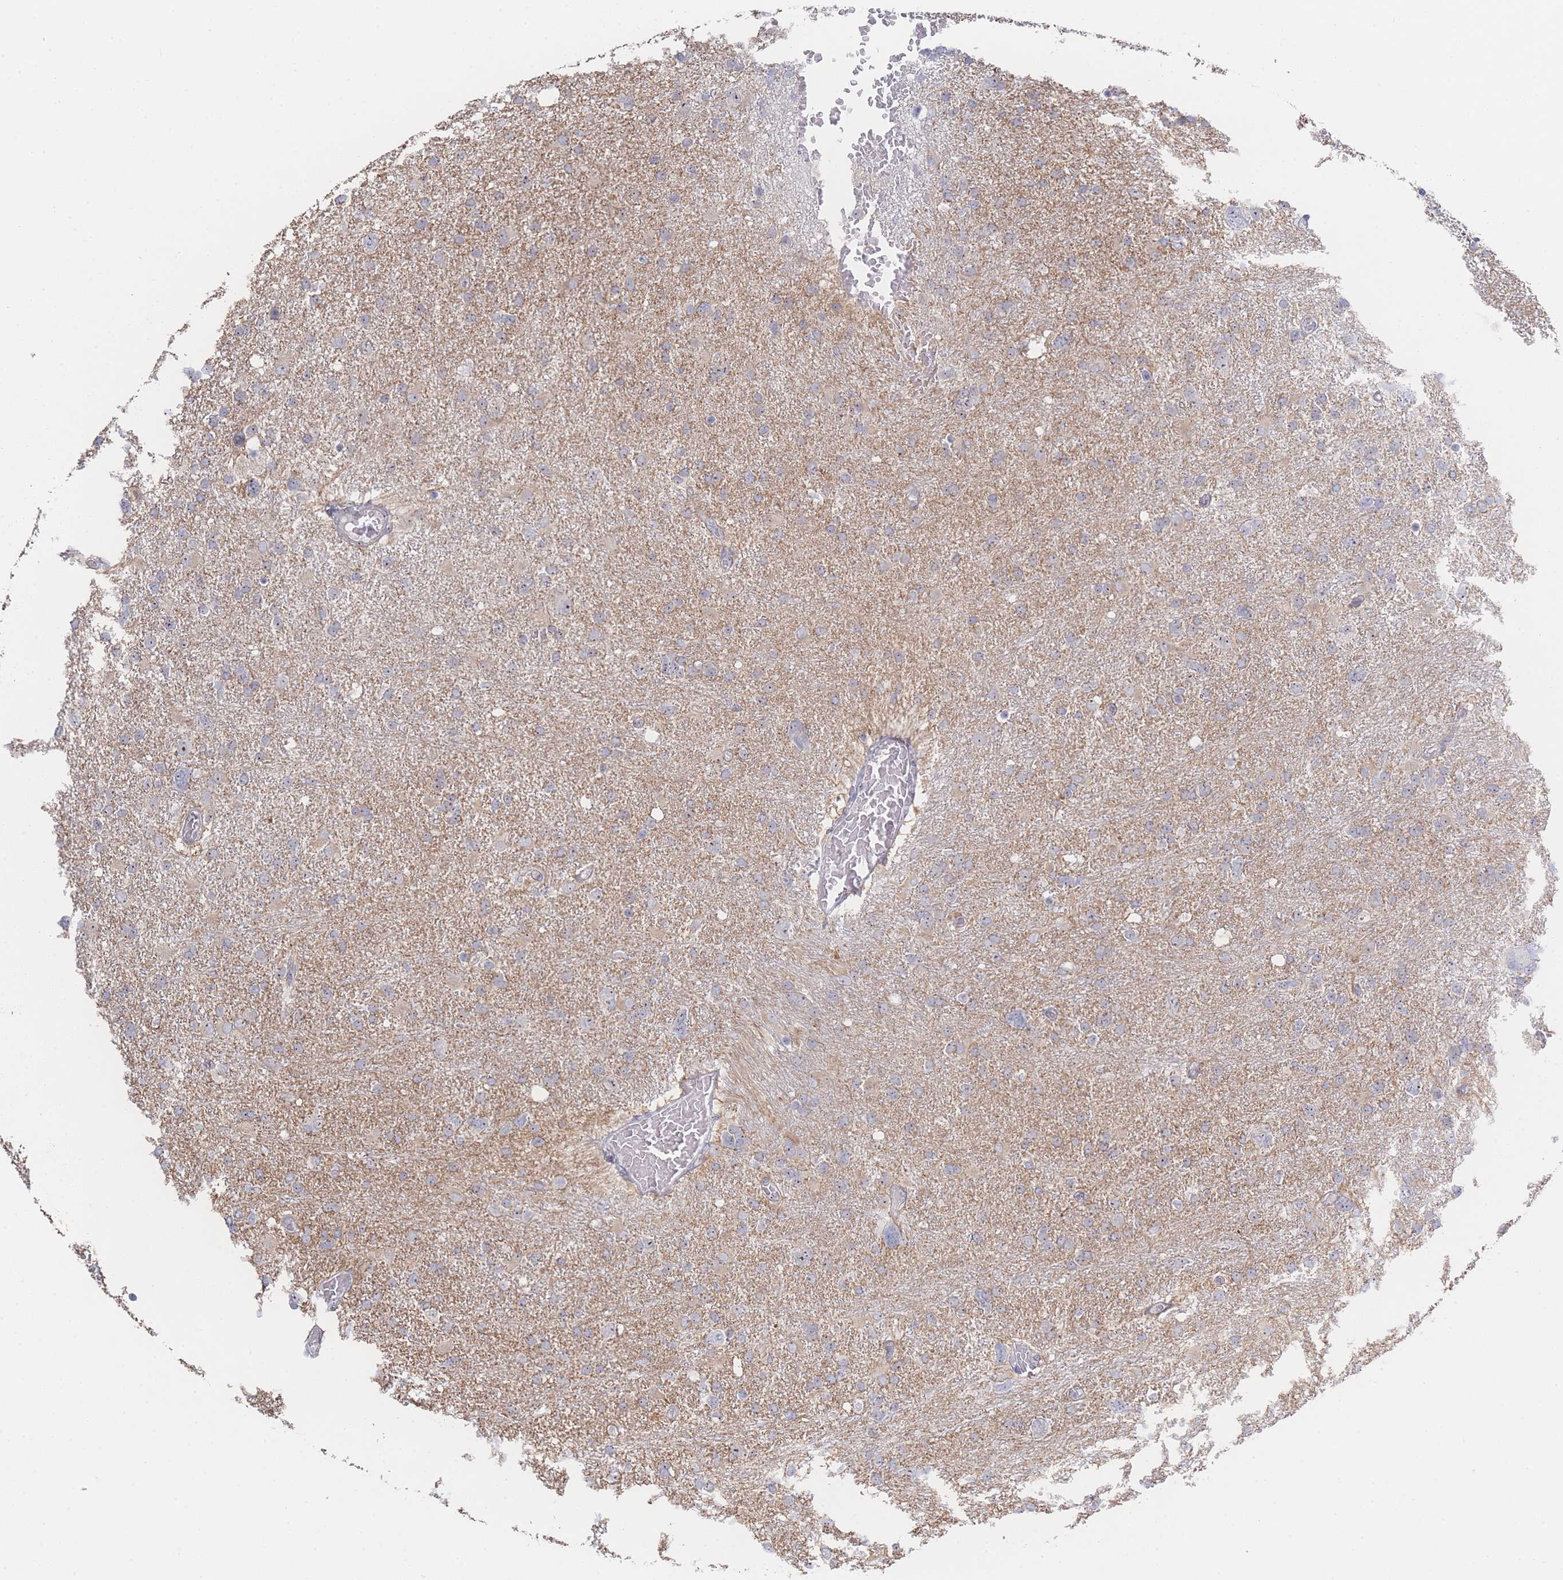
{"staining": {"intensity": "weak", "quantity": ">75%", "location": "cytoplasmic/membranous"}, "tissue": "glioma", "cell_type": "Tumor cells", "image_type": "cancer", "snomed": [{"axis": "morphology", "description": "Glioma, malignant, High grade"}, {"axis": "topography", "description": "Brain"}], "caption": "Malignant glioma (high-grade) stained with DAB immunohistochemistry exhibits low levels of weak cytoplasmic/membranous positivity in approximately >75% of tumor cells. The staining is performed using DAB brown chromogen to label protein expression. The nuclei are counter-stained blue using hematoxylin.", "gene": "ZNF142", "patient": {"sex": "male", "age": 61}}